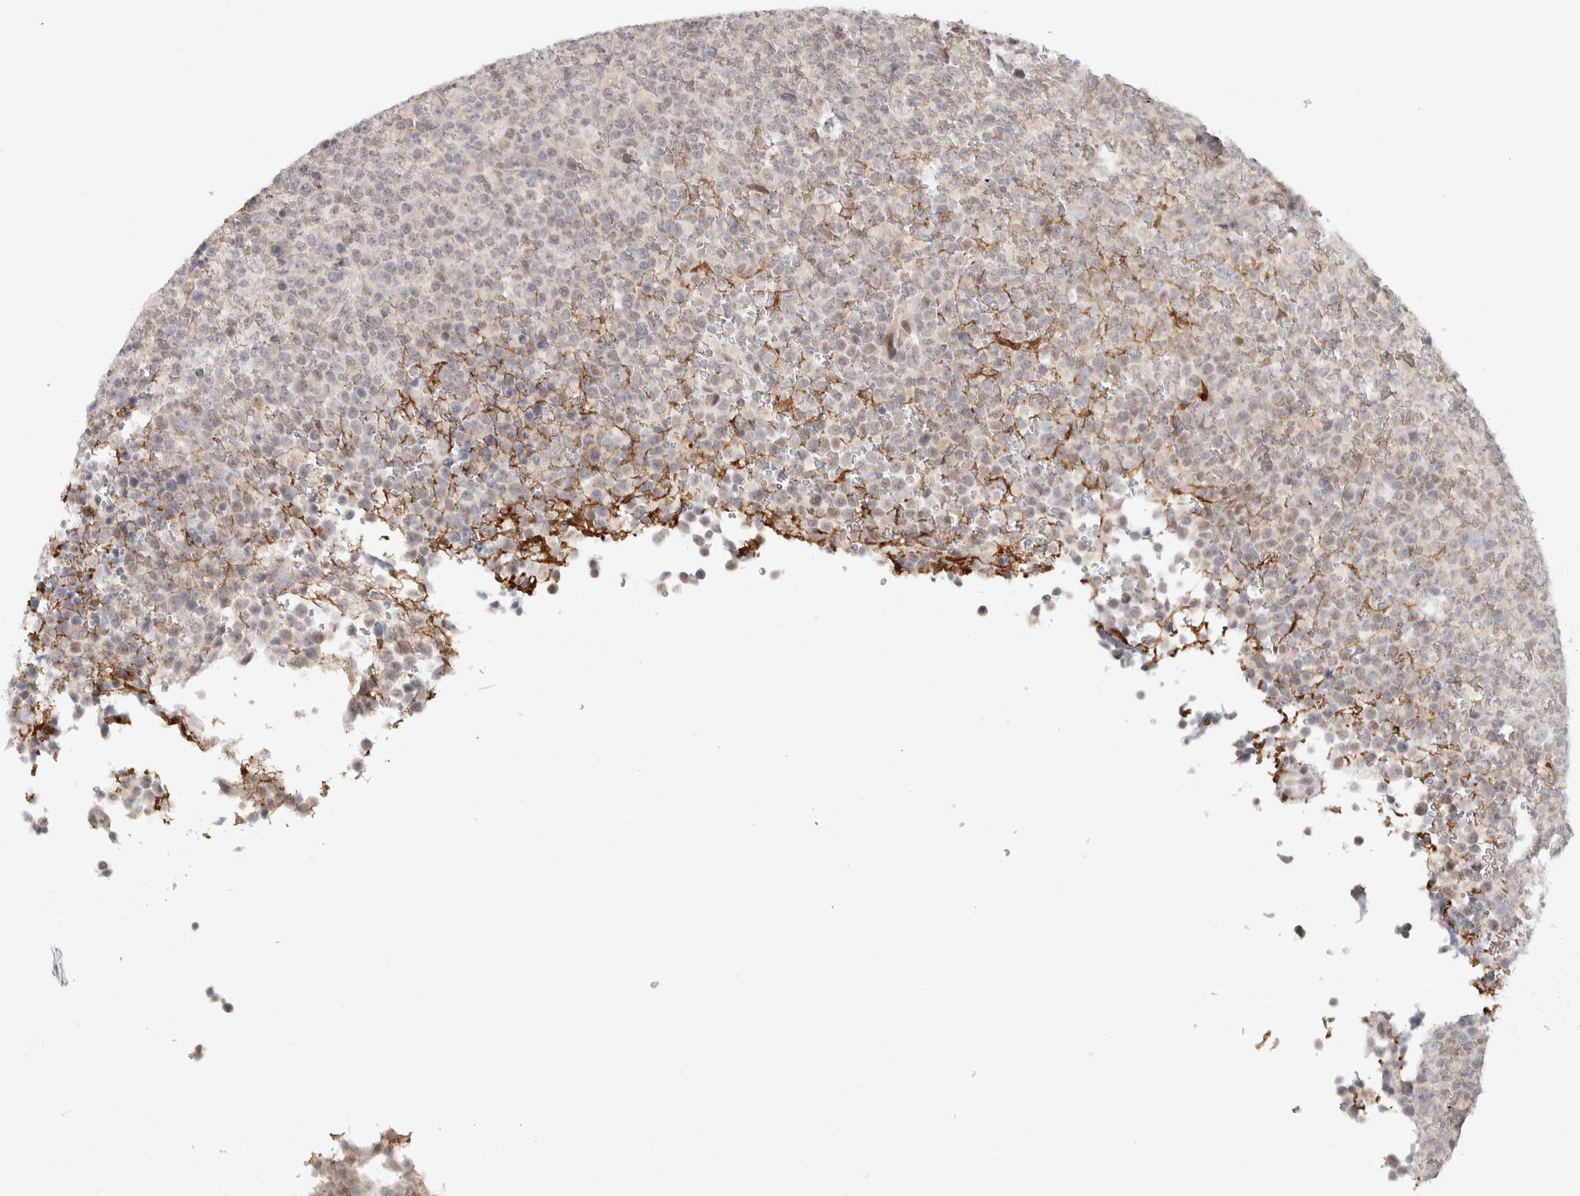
{"staining": {"intensity": "negative", "quantity": "none", "location": "none"}, "tissue": "lymphoma", "cell_type": "Tumor cells", "image_type": "cancer", "snomed": [{"axis": "morphology", "description": "Malignant lymphoma, non-Hodgkin's type, High grade"}, {"axis": "topography", "description": "Lymph node"}], "caption": "An IHC photomicrograph of malignant lymphoma, non-Hodgkin's type (high-grade) is shown. There is no staining in tumor cells of malignant lymphoma, non-Hodgkin's type (high-grade).", "gene": "ZNF318", "patient": {"sex": "male", "age": 13}}